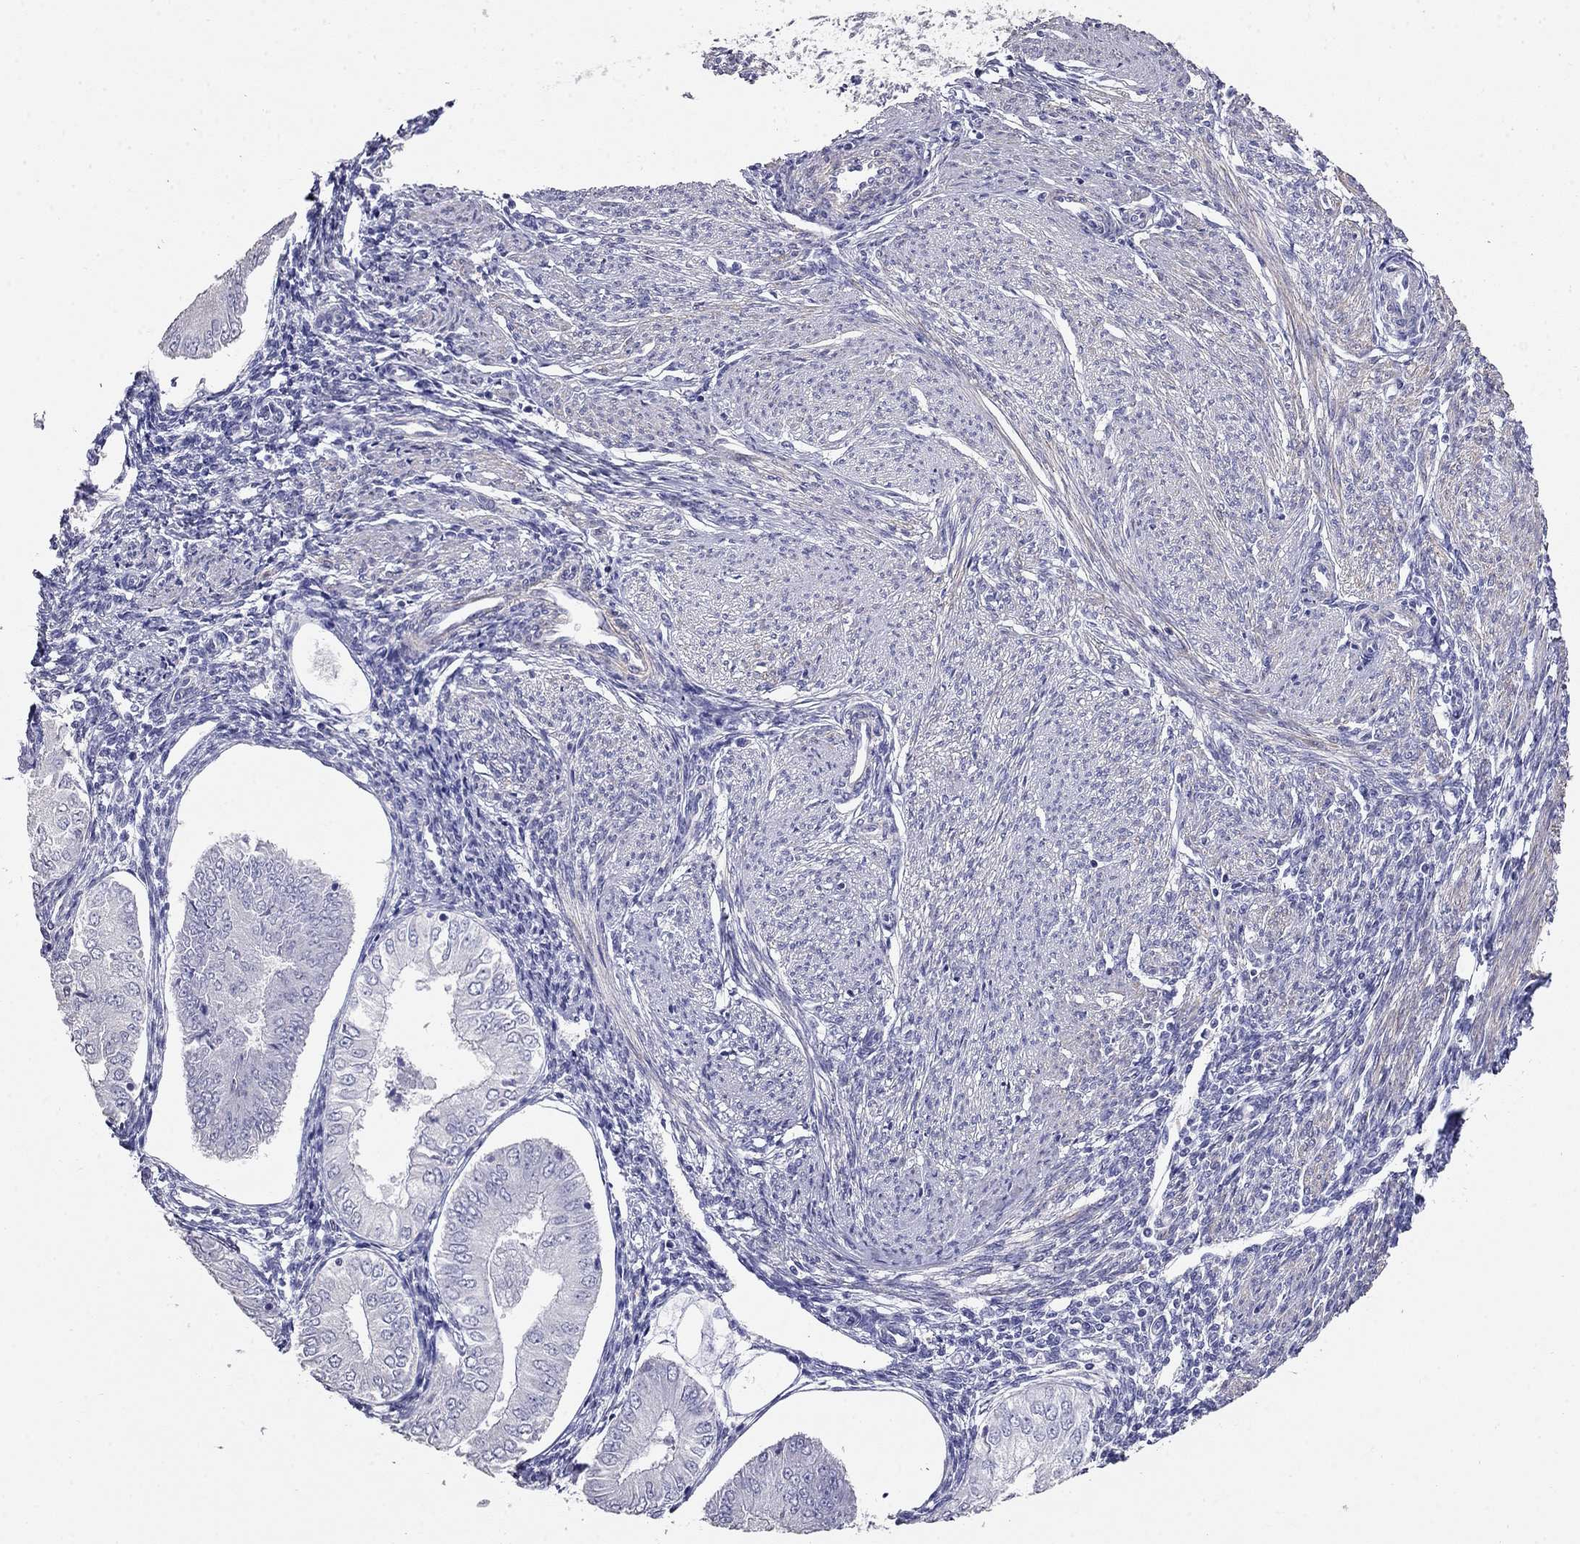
{"staining": {"intensity": "negative", "quantity": "none", "location": "none"}, "tissue": "endometrial cancer", "cell_type": "Tumor cells", "image_type": "cancer", "snomed": [{"axis": "morphology", "description": "Adenocarcinoma, NOS"}, {"axis": "topography", "description": "Endometrium"}], "caption": "Micrograph shows no significant protein staining in tumor cells of endometrial adenocarcinoma. (DAB immunohistochemistry (IHC) with hematoxylin counter stain).", "gene": "LY6H", "patient": {"sex": "female", "age": 53}}